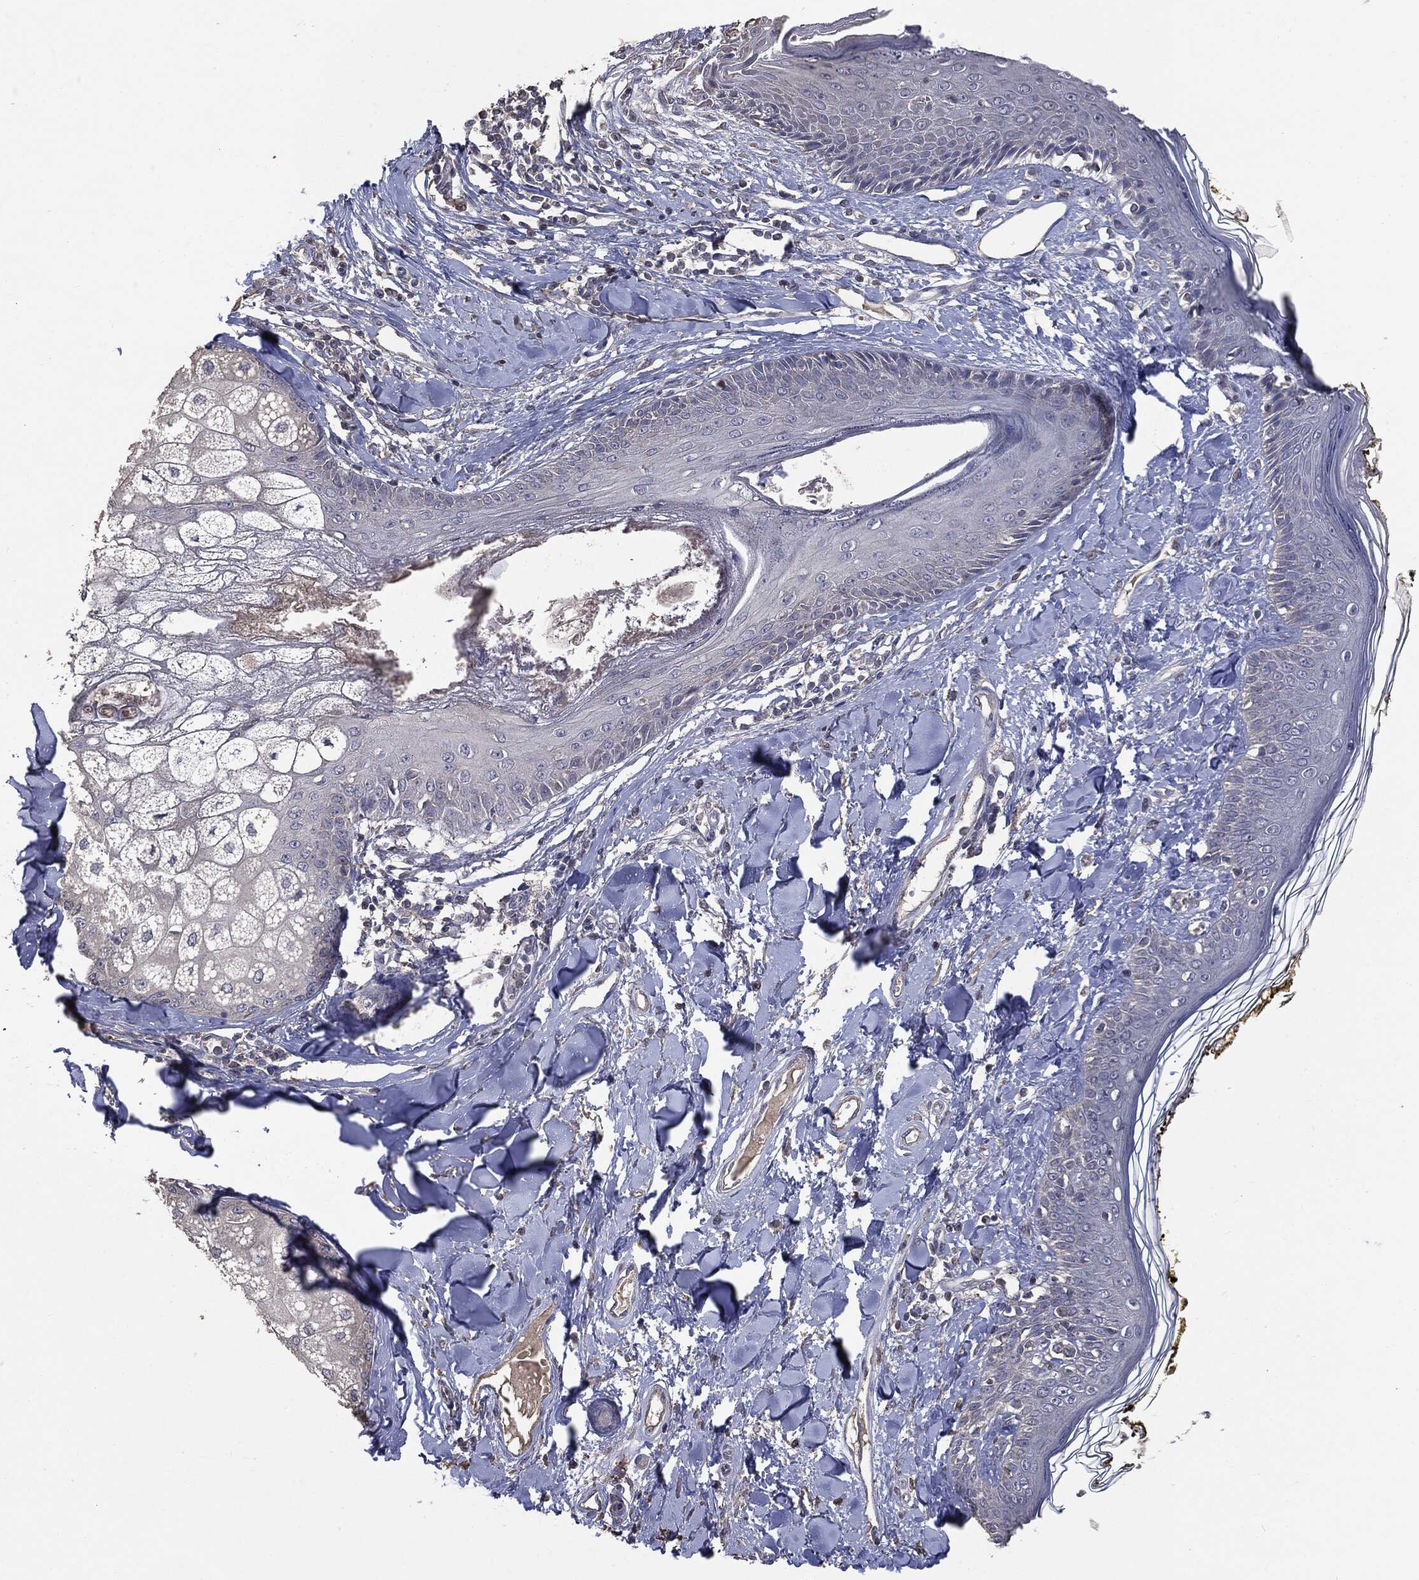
{"staining": {"intensity": "negative", "quantity": "none", "location": "none"}, "tissue": "skin", "cell_type": "Fibroblasts", "image_type": "normal", "snomed": [{"axis": "morphology", "description": "Normal tissue, NOS"}, {"axis": "topography", "description": "Skin"}], "caption": "Skin was stained to show a protein in brown. There is no significant expression in fibroblasts. The staining was performed using DAB (3,3'-diaminobenzidine) to visualize the protein expression in brown, while the nuclei were stained in blue with hematoxylin (Magnification: 20x).", "gene": "MTOR", "patient": {"sex": "male", "age": 76}}